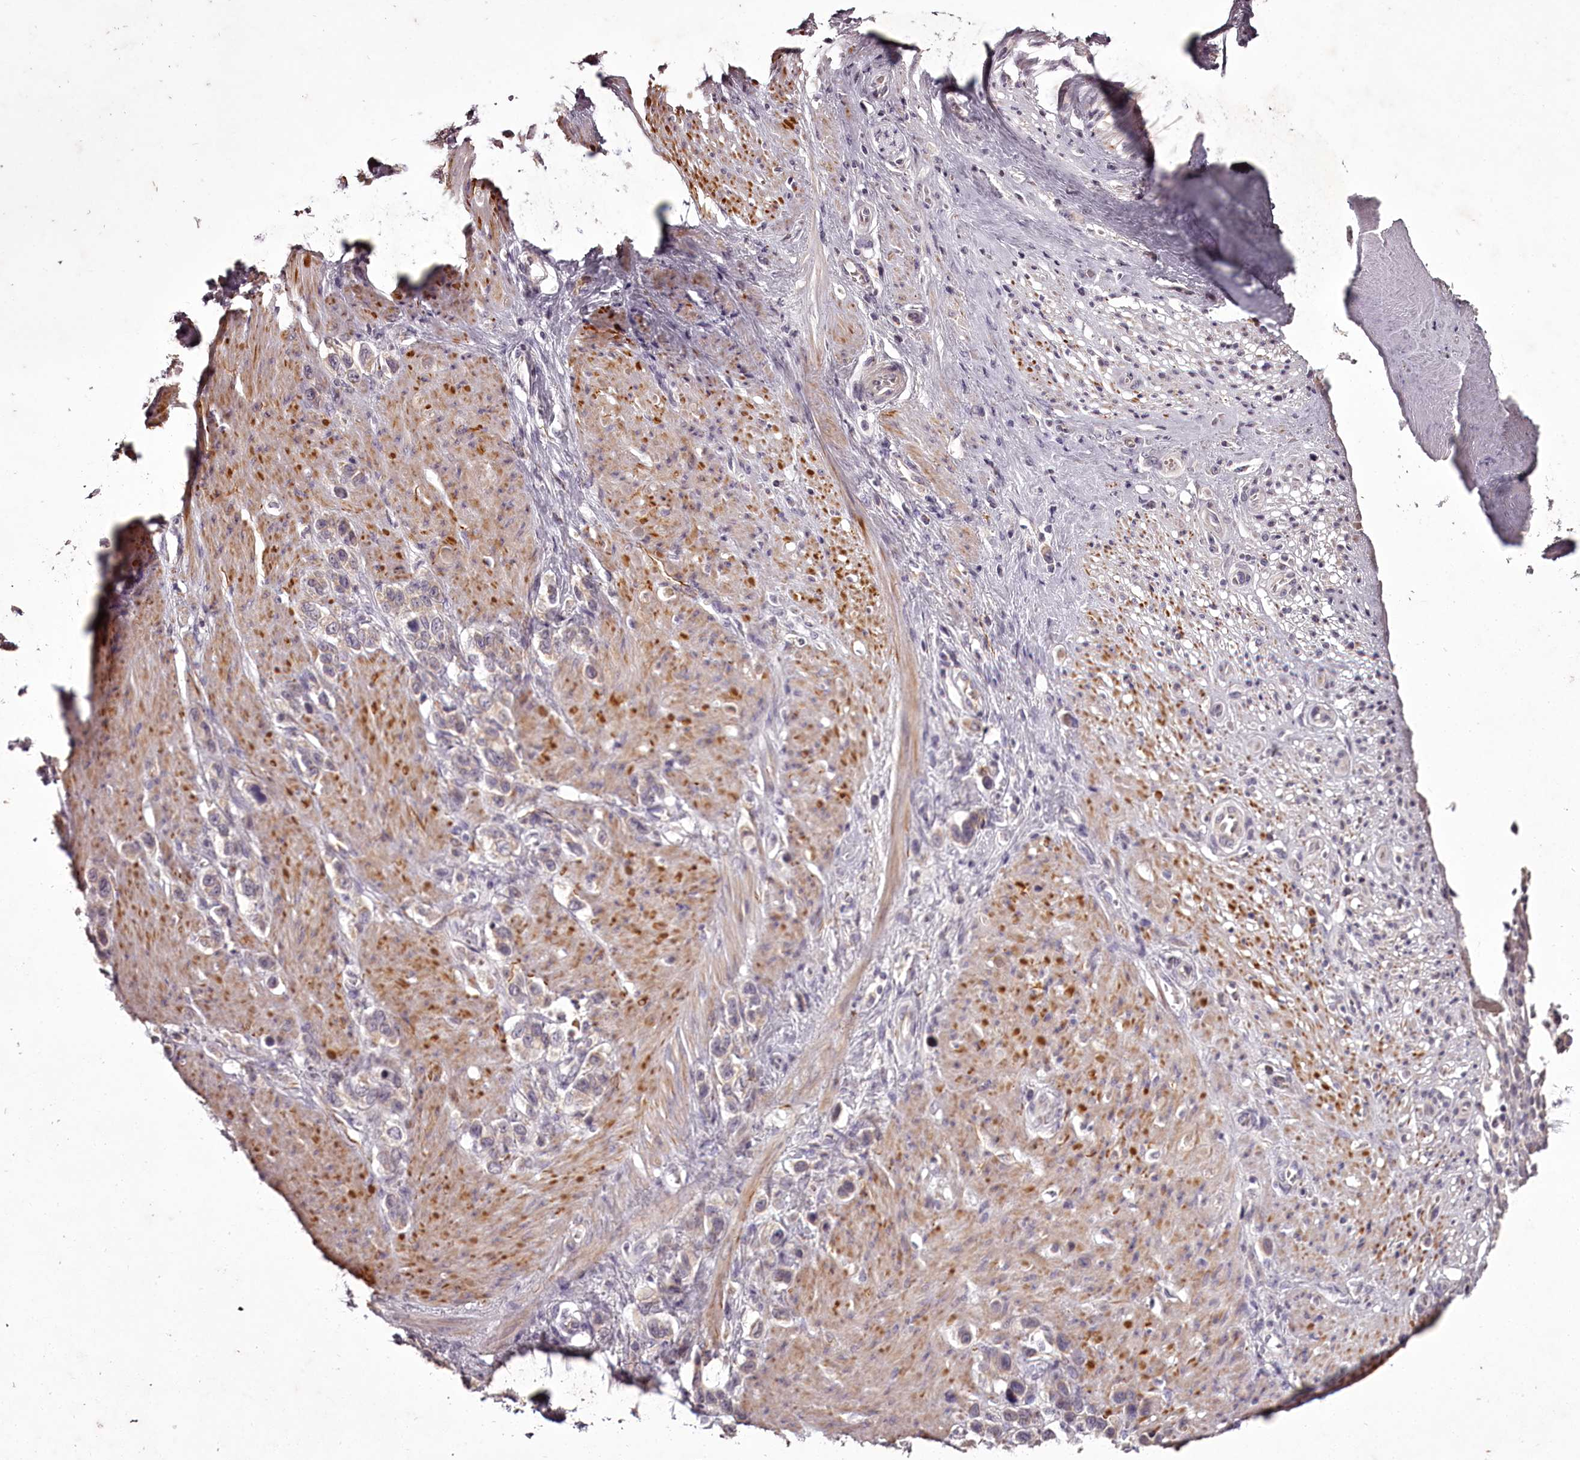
{"staining": {"intensity": "negative", "quantity": "none", "location": "none"}, "tissue": "stomach cancer", "cell_type": "Tumor cells", "image_type": "cancer", "snomed": [{"axis": "morphology", "description": "Adenocarcinoma, NOS"}, {"axis": "morphology", "description": "Adenocarcinoma, High grade"}, {"axis": "topography", "description": "Stomach, upper"}, {"axis": "topography", "description": "Stomach, lower"}], "caption": "An image of adenocarcinoma (high-grade) (stomach) stained for a protein displays no brown staining in tumor cells.", "gene": "RBMXL2", "patient": {"sex": "female", "age": 65}}